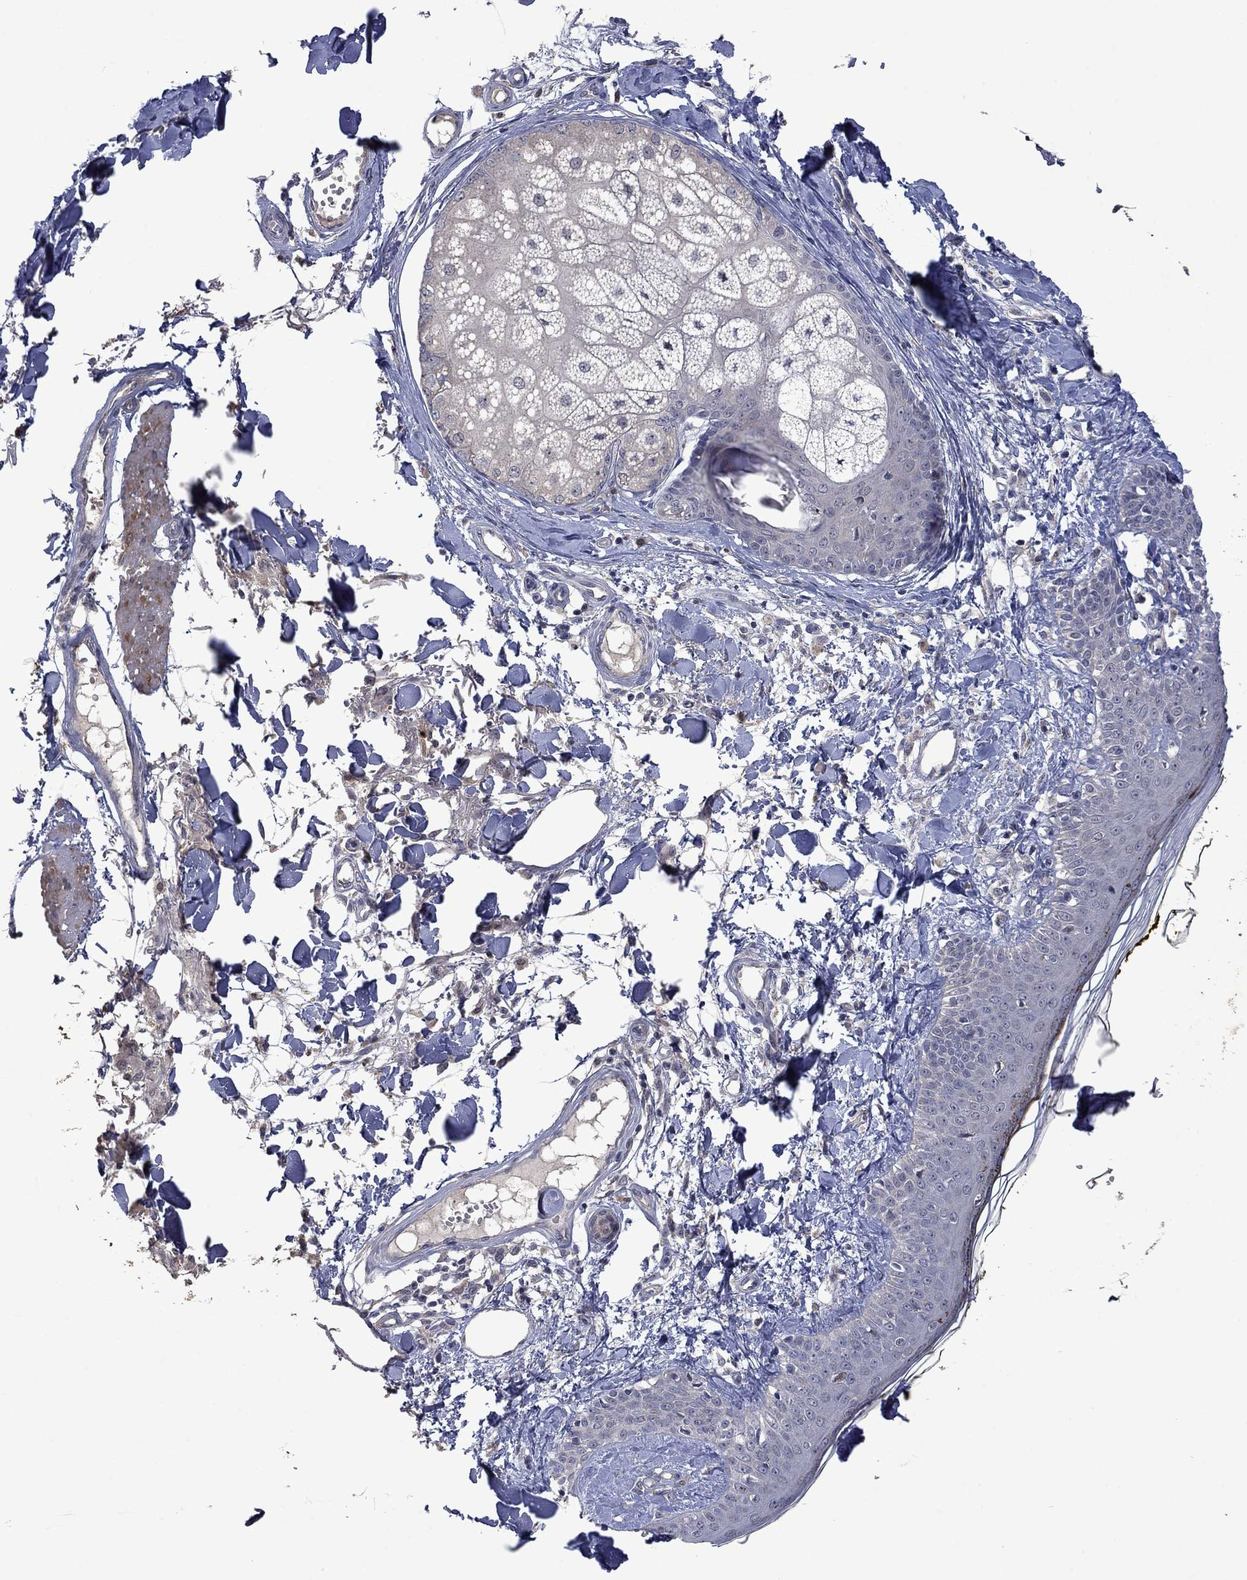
{"staining": {"intensity": "negative", "quantity": "none", "location": "none"}, "tissue": "skin", "cell_type": "Fibroblasts", "image_type": "normal", "snomed": [{"axis": "morphology", "description": "Normal tissue, NOS"}, {"axis": "topography", "description": "Skin"}], "caption": "Immunohistochemistry (IHC) histopathology image of normal skin stained for a protein (brown), which exhibits no expression in fibroblasts.", "gene": "PHKA1", "patient": {"sex": "male", "age": 76}}